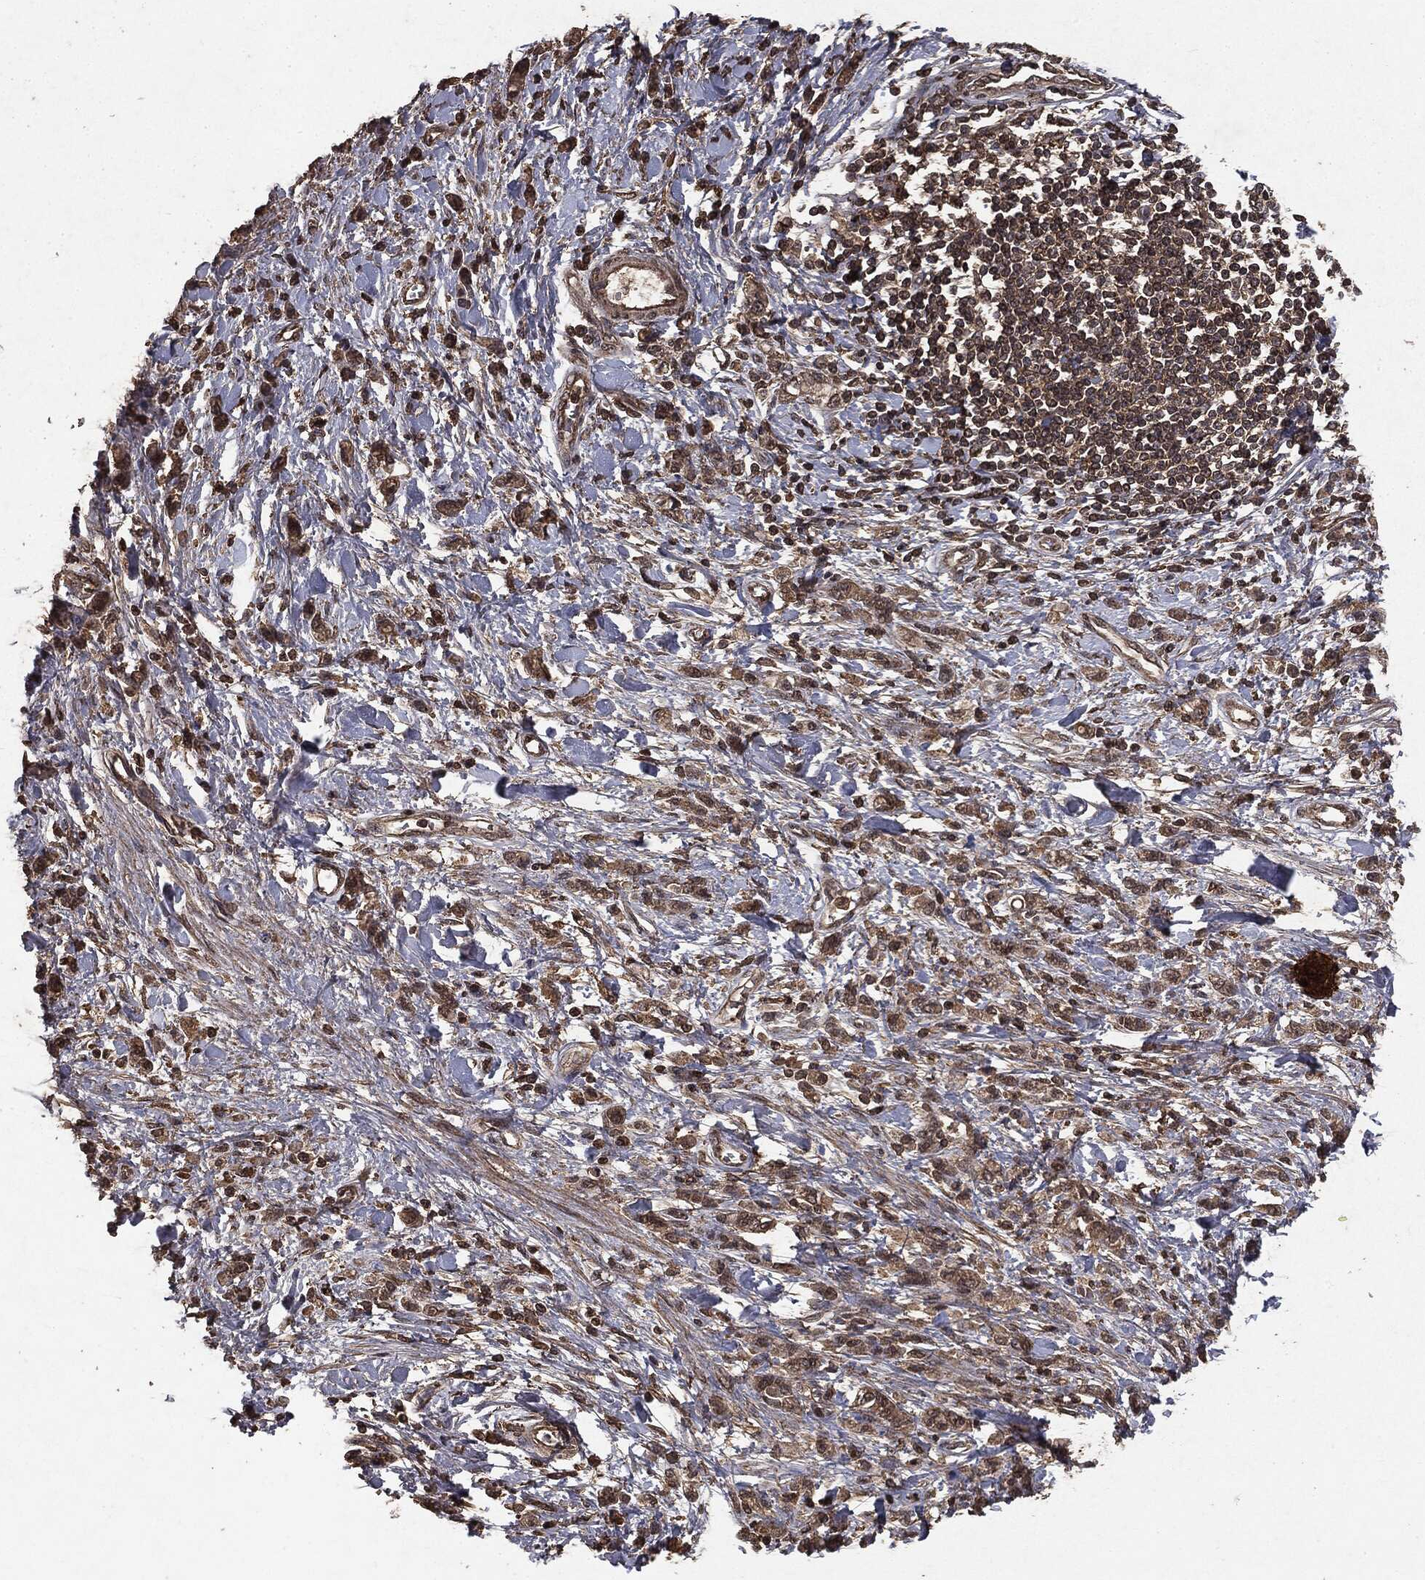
{"staining": {"intensity": "moderate", "quantity": ">75%", "location": "cytoplasmic/membranous"}, "tissue": "stomach cancer", "cell_type": "Tumor cells", "image_type": "cancer", "snomed": [{"axis": "morphology", "description": "Adenocarcinoma, NOS"}, {"axis": "topography", "description": "Stomach"}], "caption": "Immunohistochemical staining of stomach cancer (adenocarcinoma) shows medium levels of moderate cytoplasmic/membranous protein positivity in about >75% of tumor cells.", "gene": "NME1", "patient": {"sex": "male", "age": 77}}